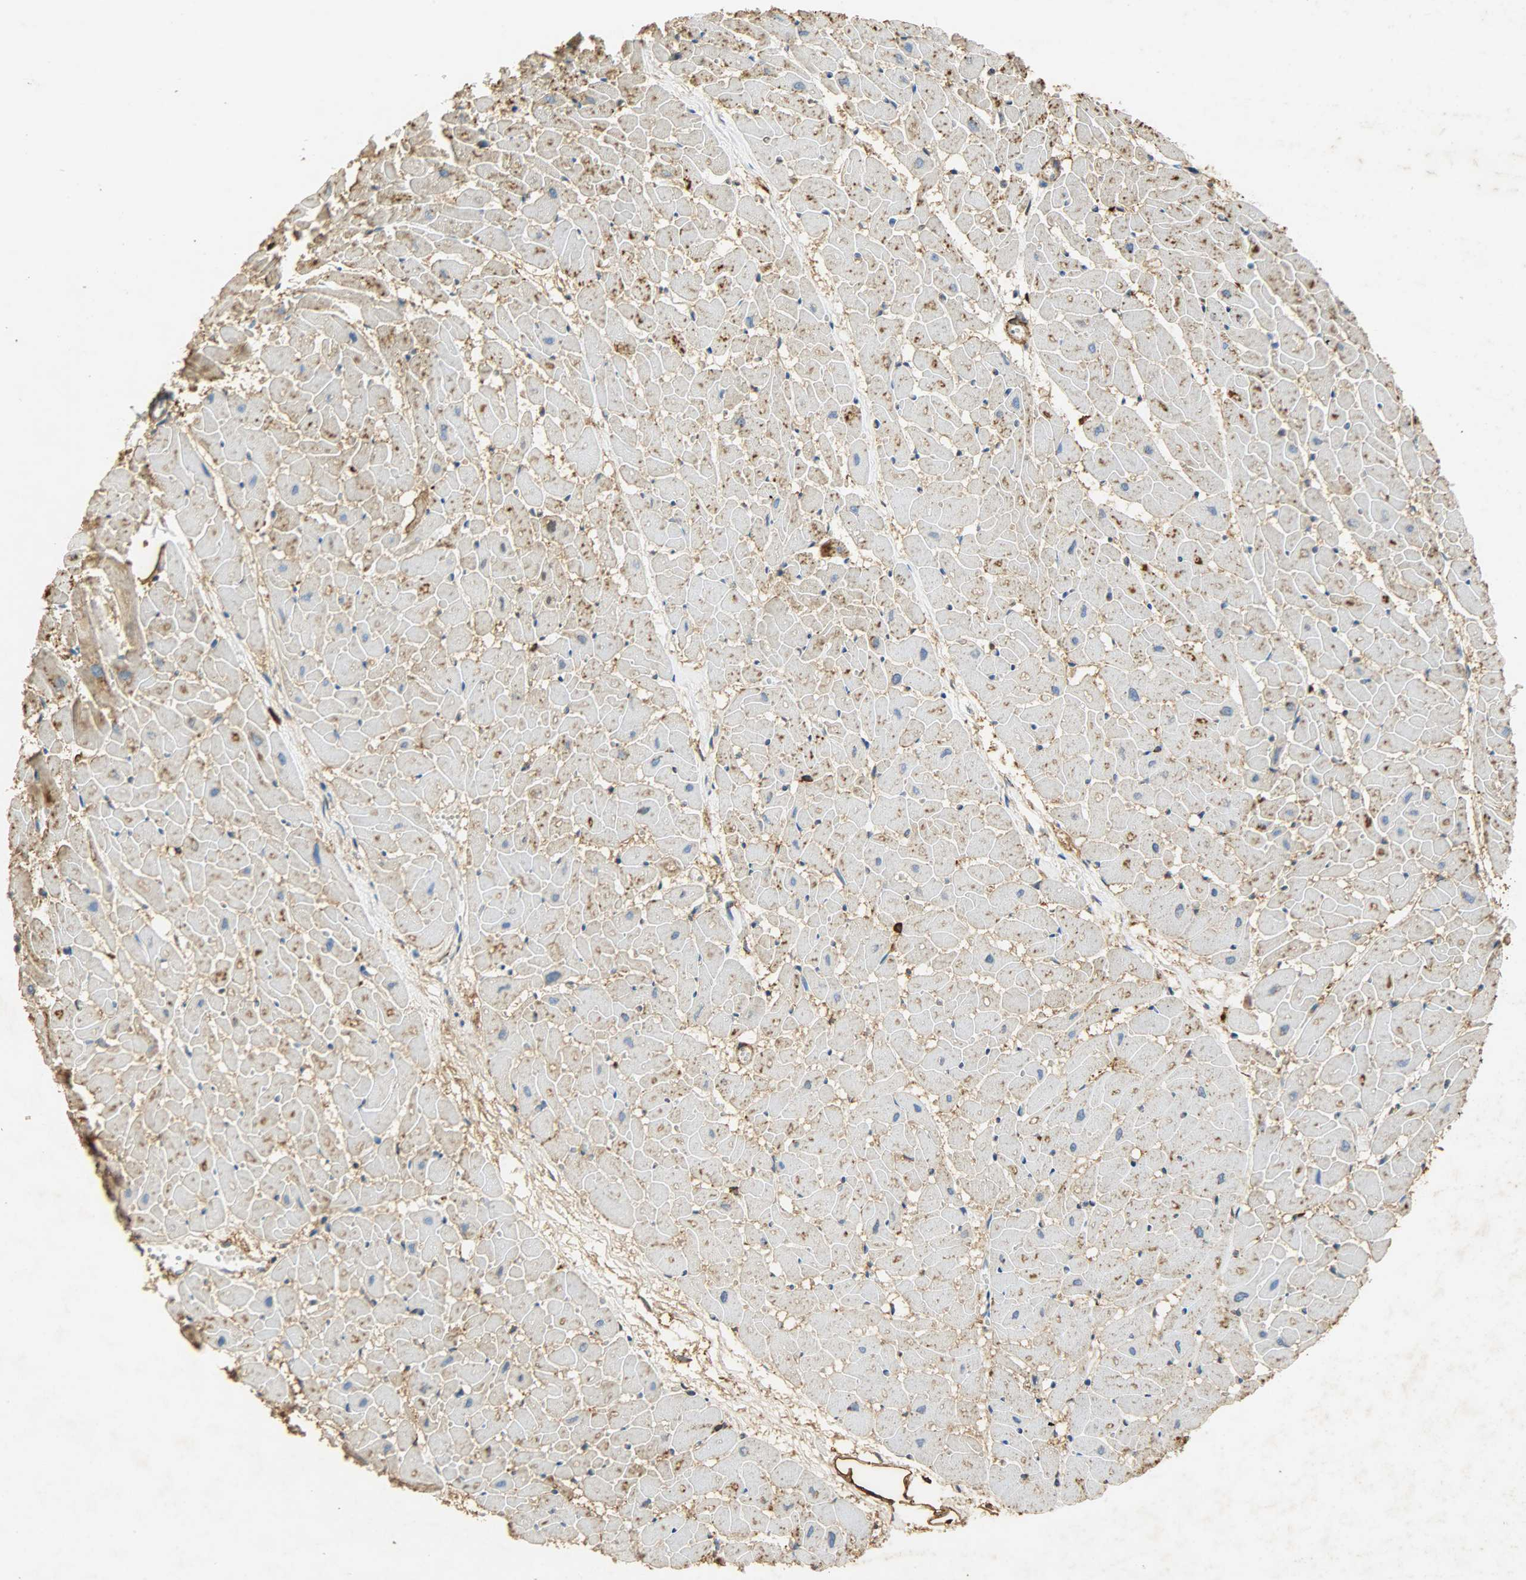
{"staining": {"intensity": "moderate", "quantity": ">75%", "location": "cytoplasmic/membranous"}, "tissue": "heart muscle", "cell_type": "Cardiomyocytes", "image_type": "normal", "snomed": [{"axis": "morphology", "description": "Normal tissue, NOS"}, {"axis": "topography", "description": "Heart"}], "caption": "A brown stain shows moderate cytoplasmic/membranous positivity of a protein in cardiomyocytes of normal heart muscle. (Brightfield microscopy of DAB IHC at high magnification).", "gene": "ANXA6", "patient": {"sex": "female", "age": 19}}